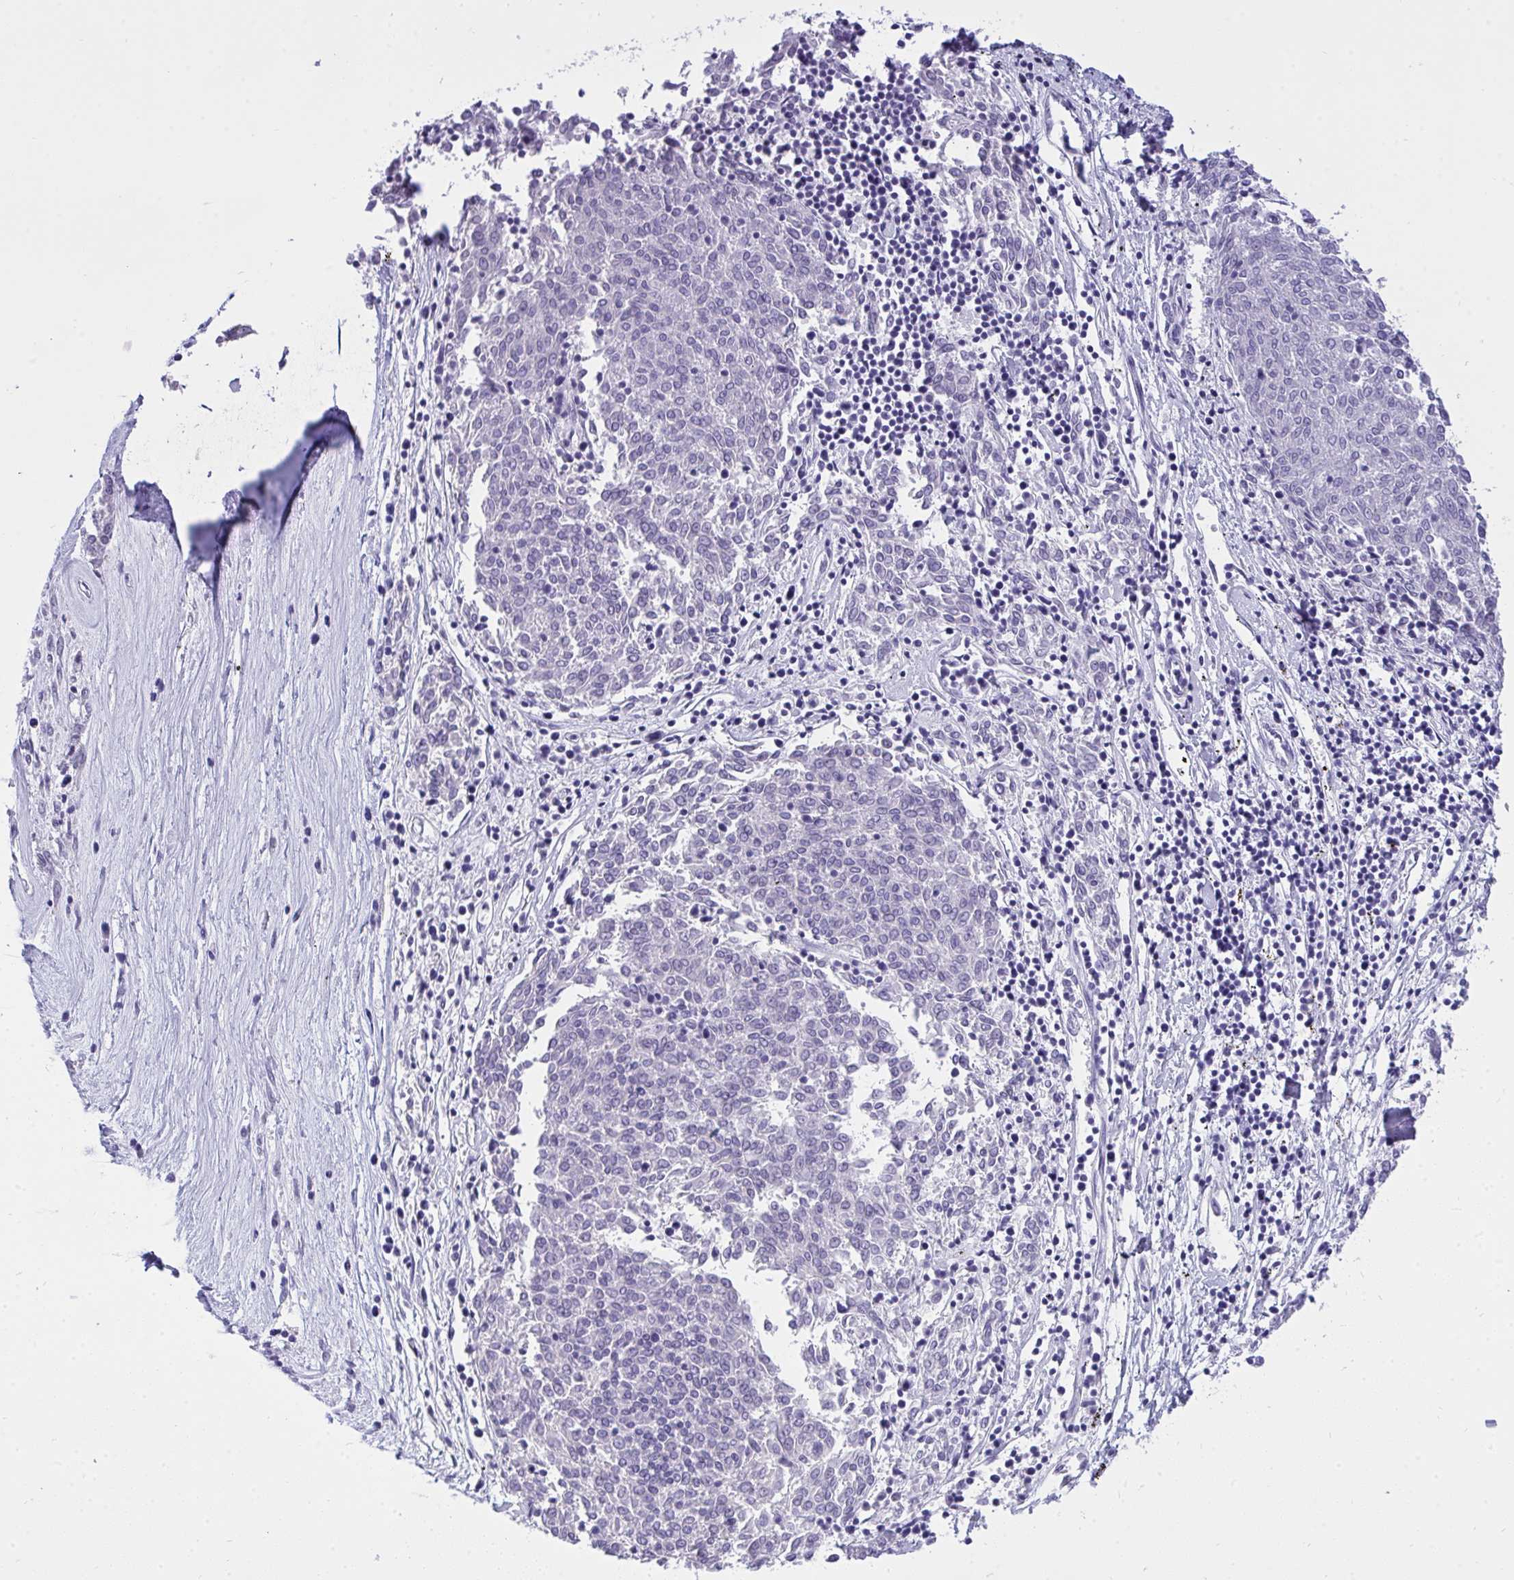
{"staining": {"intensity": "negative", "quantity": "none", "location": "none"}, "tissue": "melanoma", "cell_type": "Tumor cells", "image_type": "cancer", "snomed": [{"axis": "morphology", "description": "Malignant melanoma, NOS"}, {"axis": "topography", "description": "Skin"}], "caption": "DAB (3,3'-diaminobenzidine) immunohistochemical staining of human melanoma displays no significant staining in tumor cells. Nuclei are stained in blue.", "gene": "VGLL3", "patient": {"sex": "female", "age": 72}}